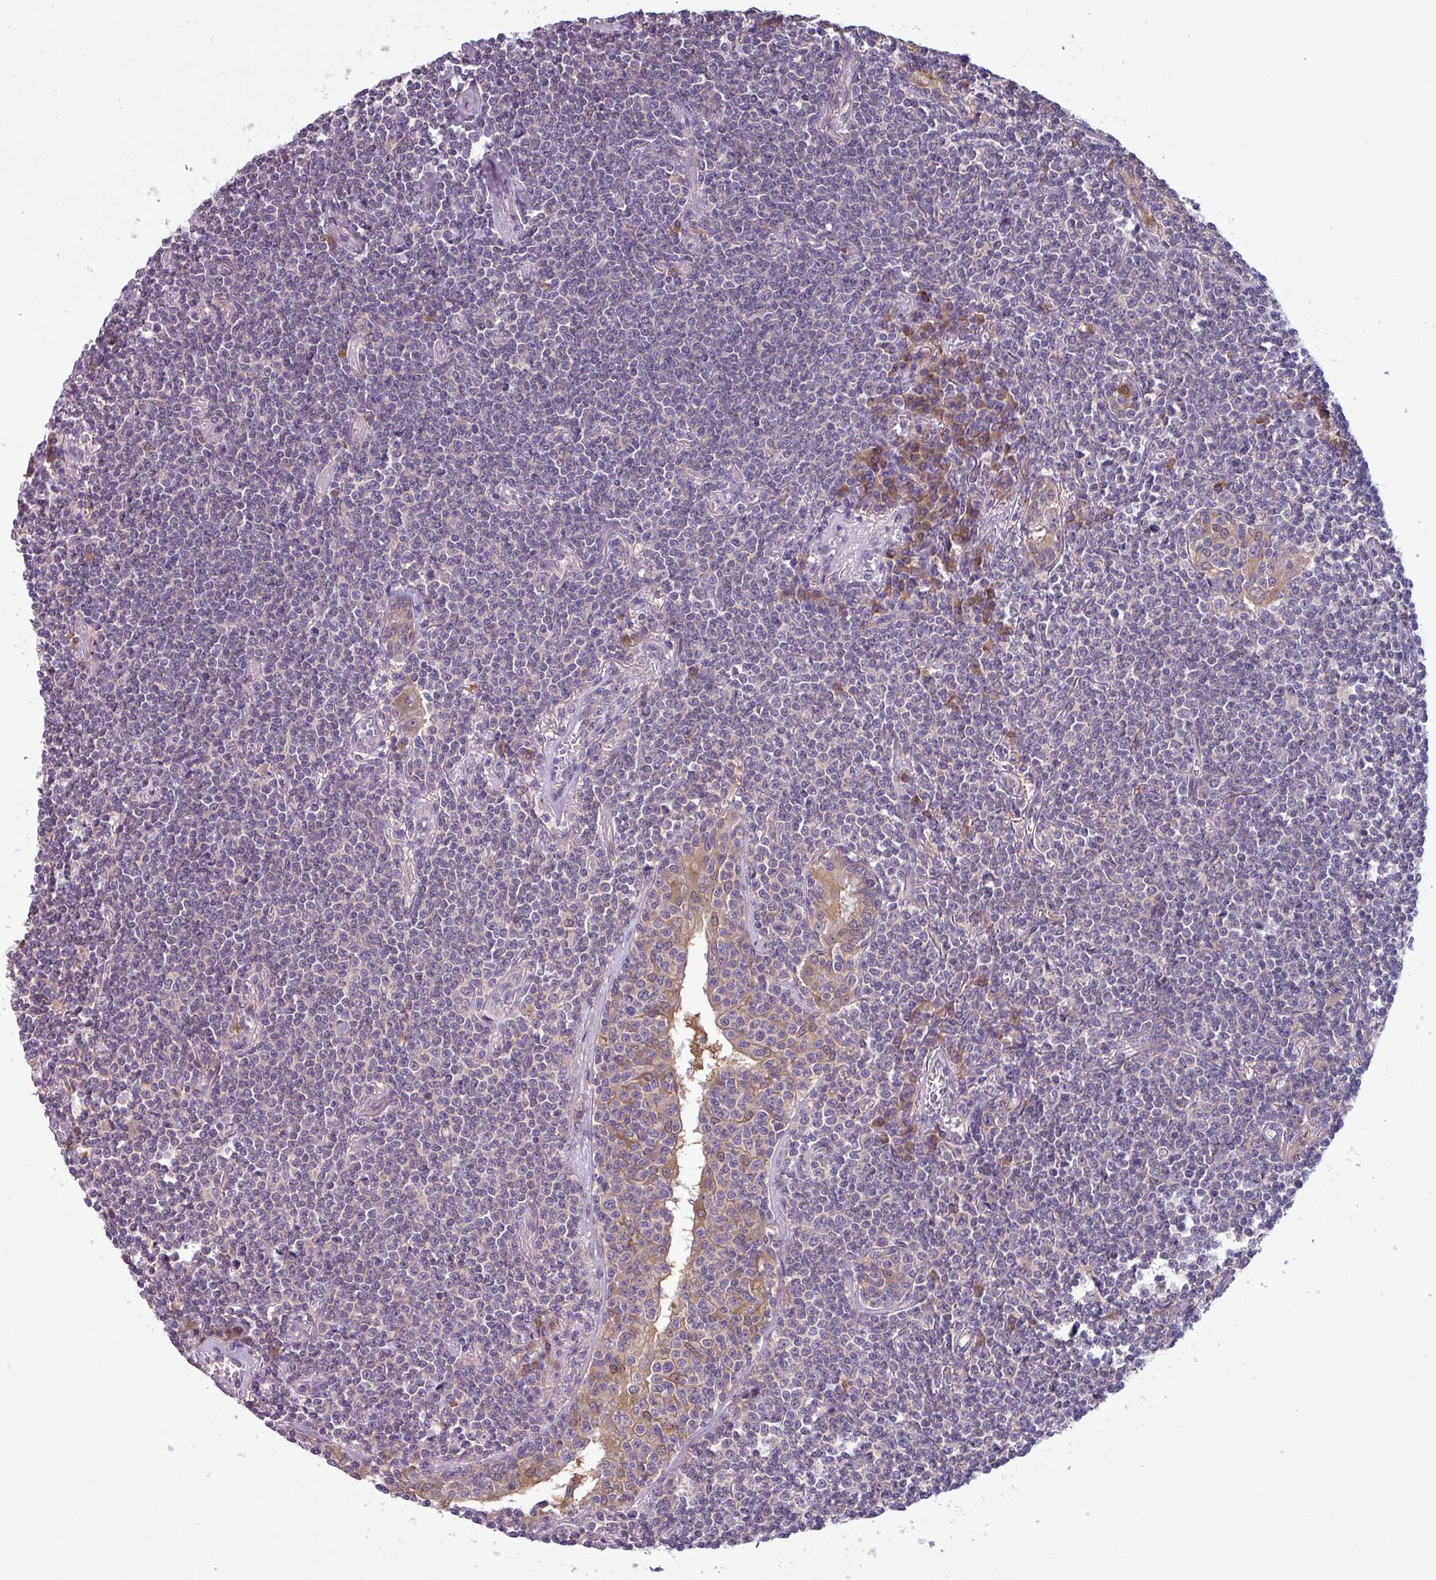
{"staining": {"intensity": "negative", "quantity": "none", "location": "none"}, "tissue": "lymphoma", "cell_type": "Tumor cells", "image_type": "cancer", "snomed": [{"axis": "morphology", "description": "Malignant lymphoma, non-Hodgkin's type, Low grade"}, {"axis": "topography", "description": "Lung"}], "caption": "Histopathology image shows no protein staining in tumor cells of malignant lymphoma, non-Hodgkin's type (low-grade) tissue.", "gene": "C20orf27", "patient": {"sex": "female", "age": 71}}